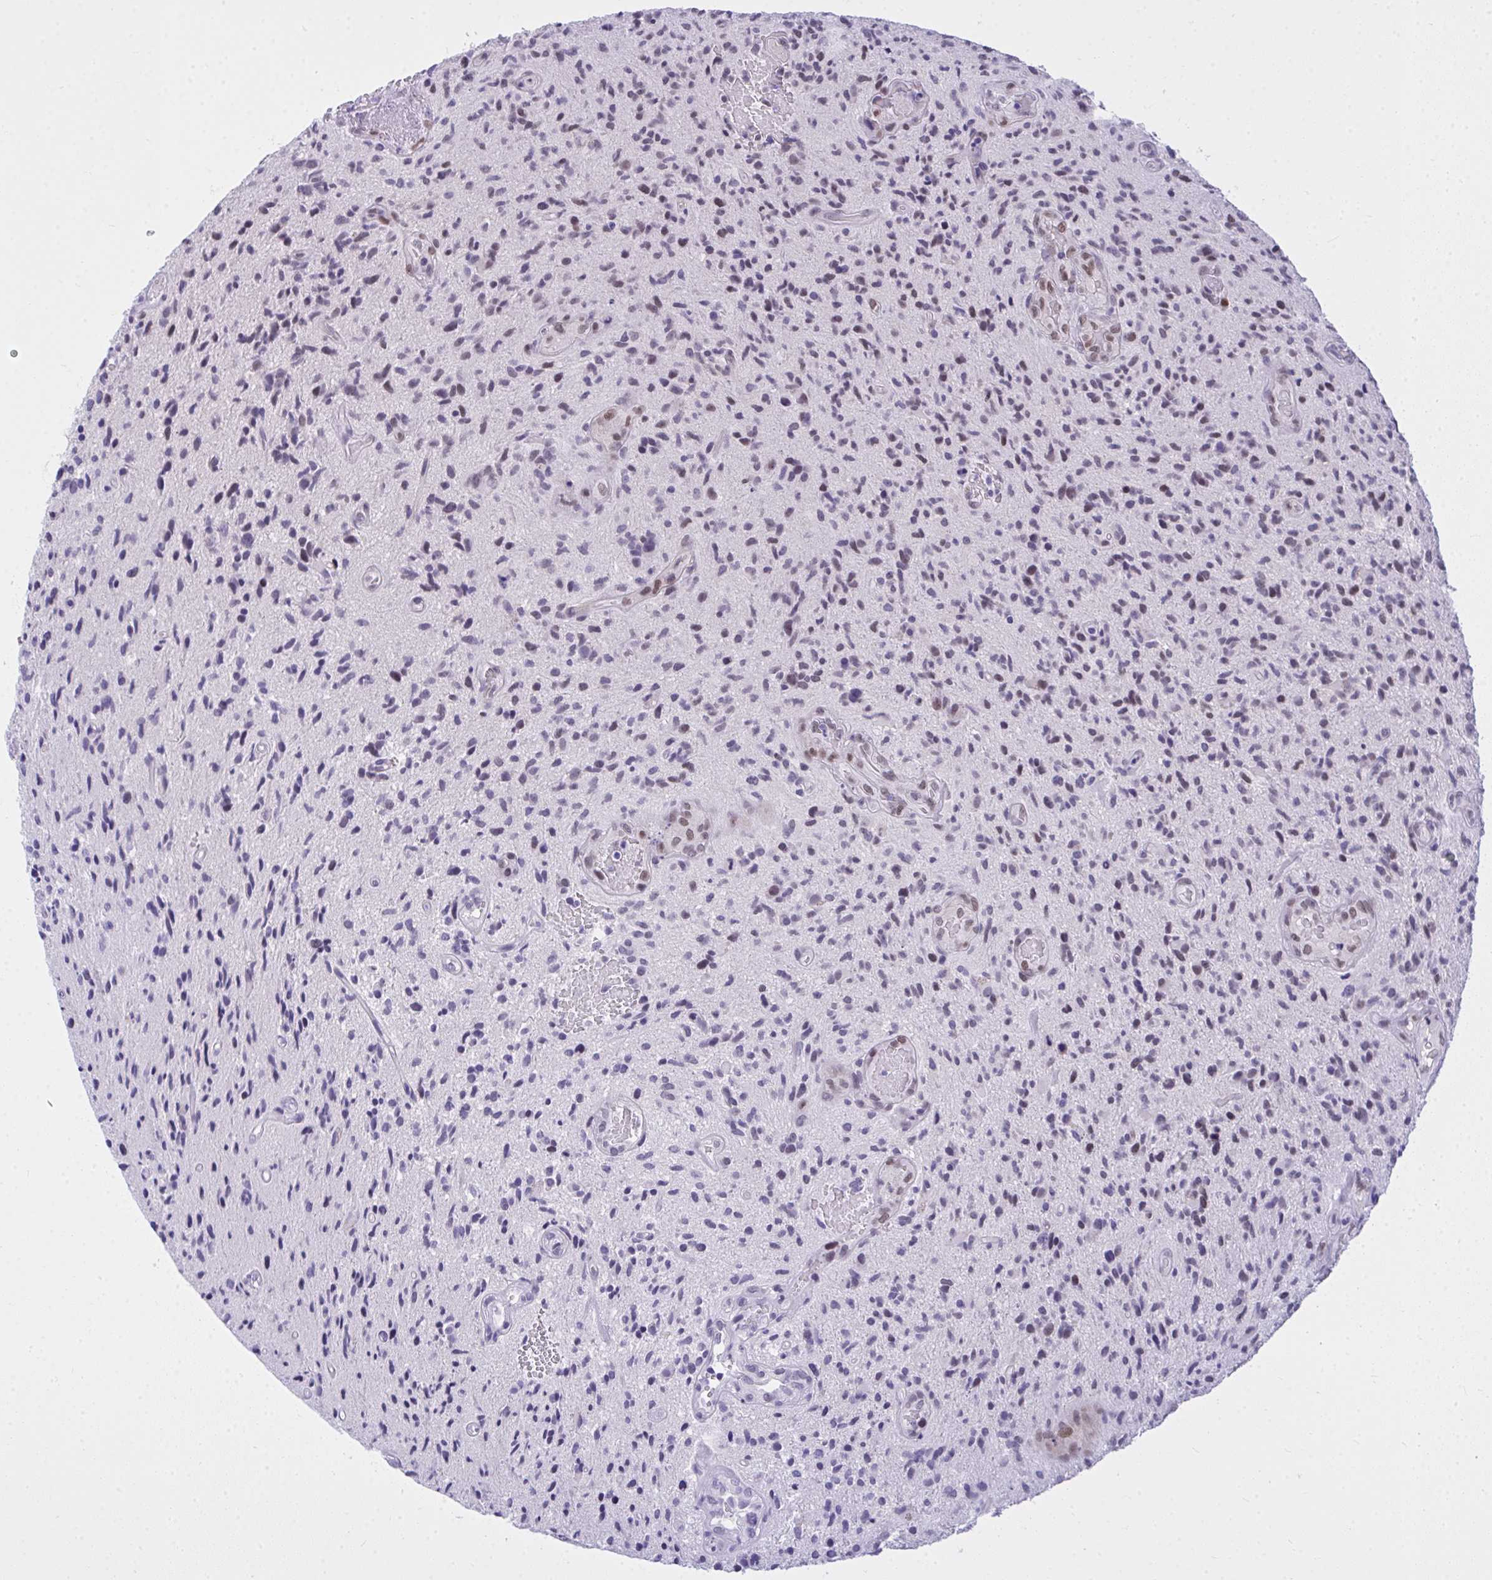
{"staining": {"intensity": "weak", "quantity": "<25%", "location": "nuclear"}, "tissue": "glioma", "cell_type": "Tumor cells", "image_type": "cancer", "snomed": [{"axis": "morphology", "description": "Glioma, malignant, High grade"}, {"axis": "topography", "description": "Brain"}], "caption": "IHC histopathology image of human glioma stained for a protein (brown), which demonstrates no expression in tumor cells.", "gene": "TEAD4", "patient": {"sex": "male", "age": 55}}